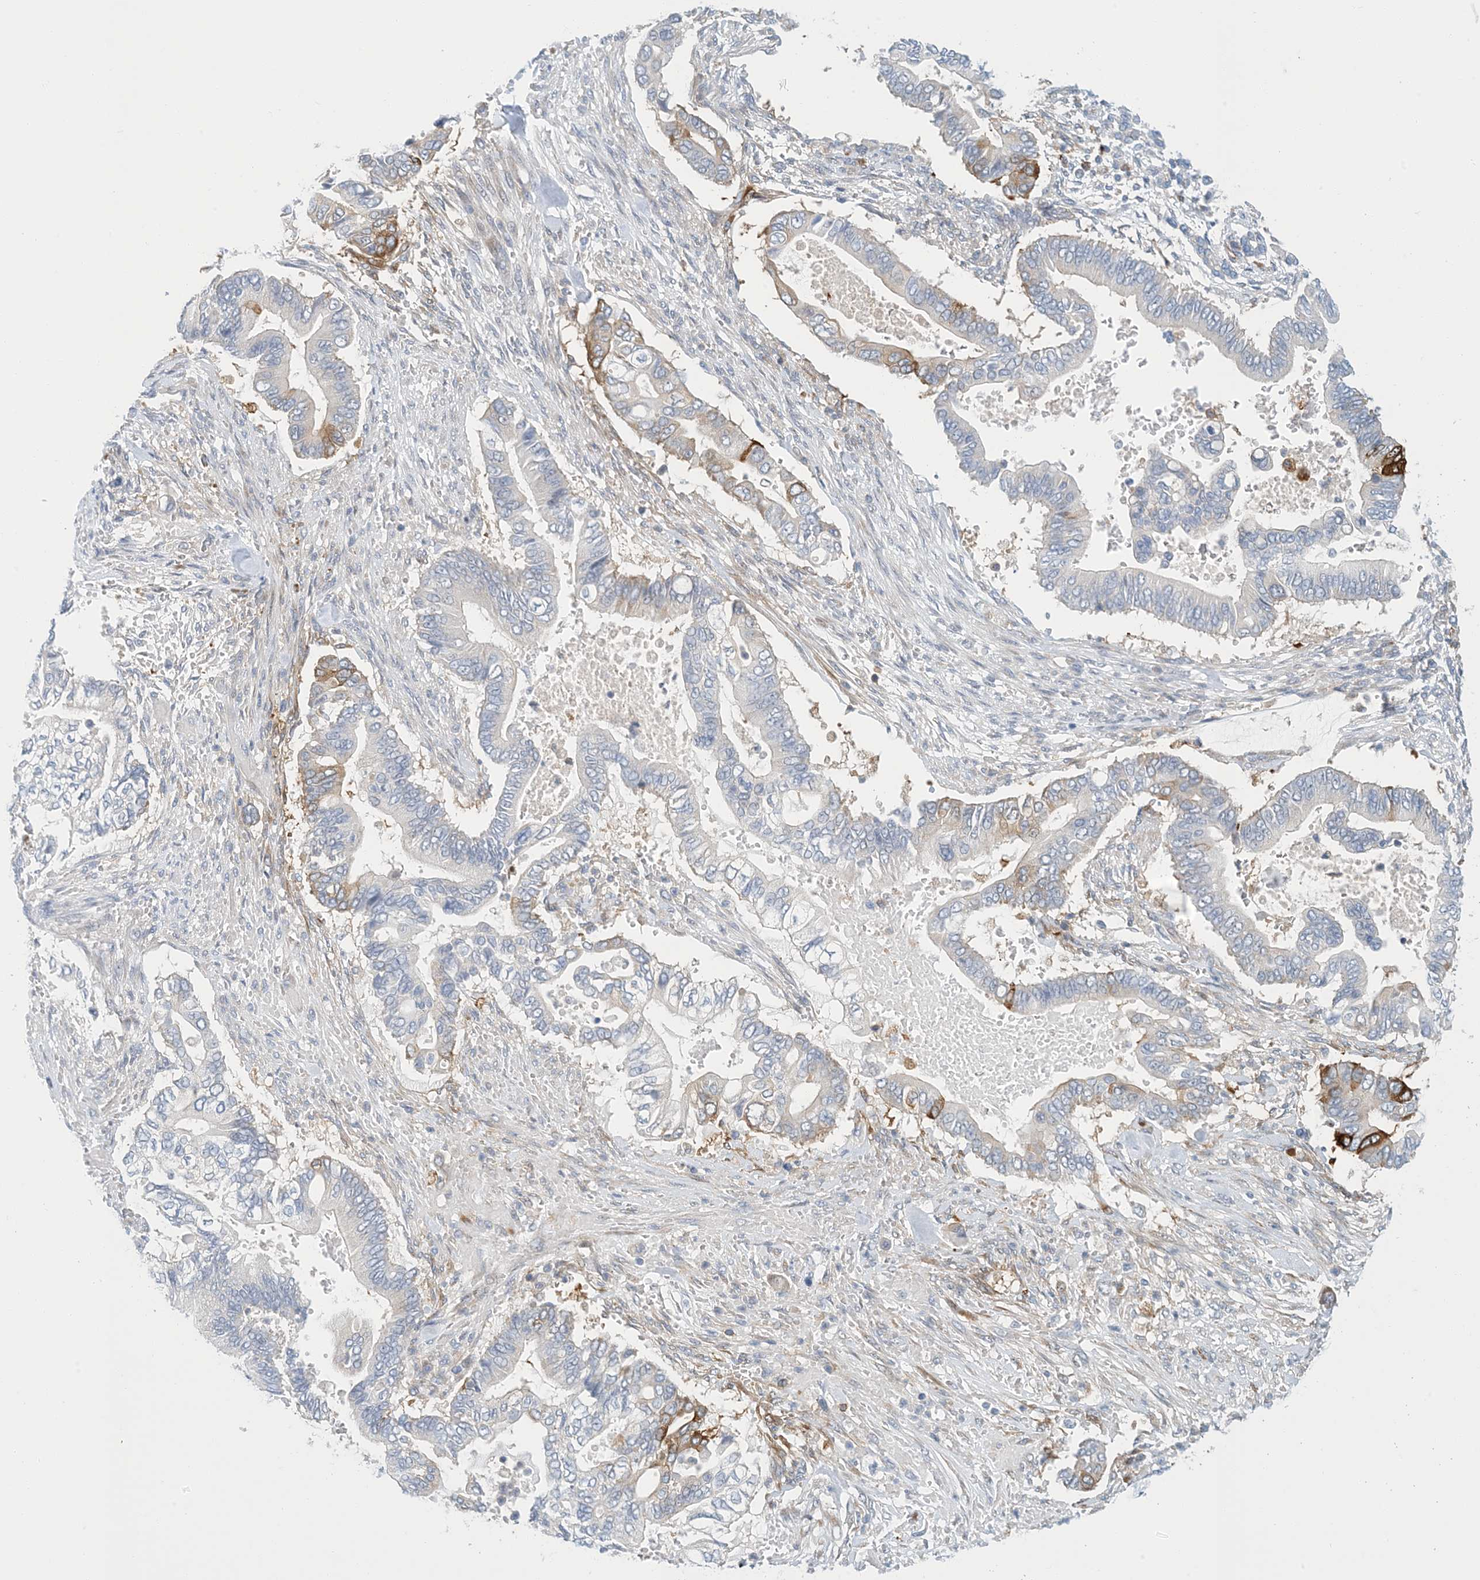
{"staining": {"intensity": "moderate", "quantity": "<25%", "location": "cytoplasmic/membranous"}, "tissue": "pancreatic cancer", "cell_type": "Tumor cells", "image_type": "cancer", "snomed": [{"axis": "morphology", "description": "Adenocarcinoma, NOS"}, {"axis": "topography", "description": "Pancreas"}], "caption": "An immunohistochemistry (IHC) histopathology image of tumor tissue is shown. Protein staining in brown labels moderate cytoplasmic/membranous positivity in adenocarcinoma (pancreatic) within tumor cells.", "gene": "PCDHA2", "patient": {"sex": "male", "age": 68}}